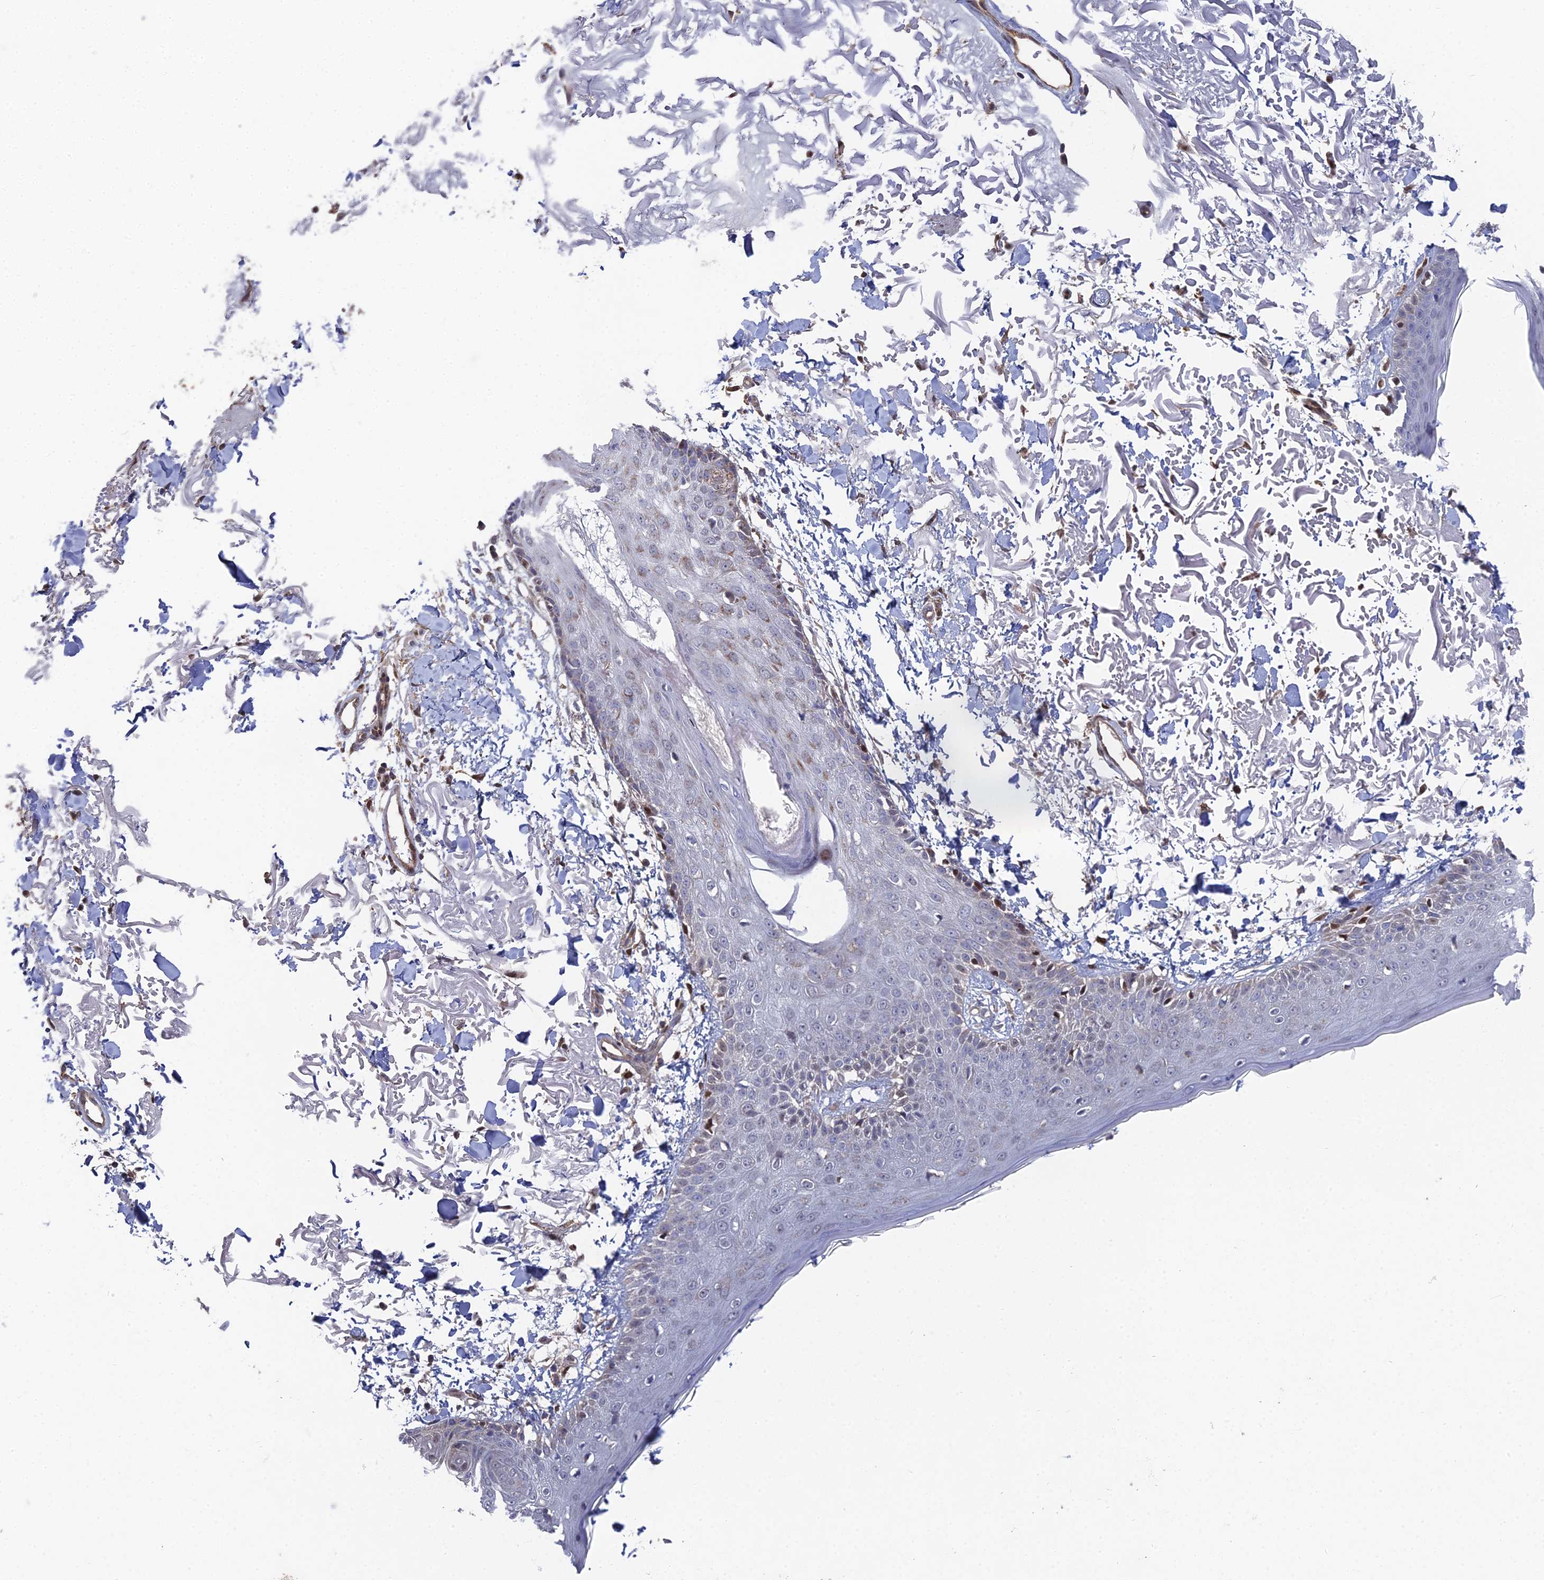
{"staining": {"intensity": "moderate", "quantity": ">75%", "location": "nuclear"}, "tissue": "skin", "cell_type": "Fibroblasts", "image_type": "normal", "snomed": [{"axis": "morphology", "description": "Normal tissue, NOS"}, {"axis": "morphology", "description": "Squamous cell carcinoma, NOS"}, {"axis": "topography", "description": "Skin"}, {"axis": "topography", "description": "Peripheral nerve tissue"}], "caption": "Skin was stained to show a protein in brown. There is medium levels of moderate nuclear positivity in approximately >75% of fibroblasts. The staining was performed using DAB to visualize the protein expression in brown, while the nuclei were stained in blue with hematoxylin (Magnification: 20x).", "gene": "UNC5D", "patient": {"sex": "male", "age": 83}}